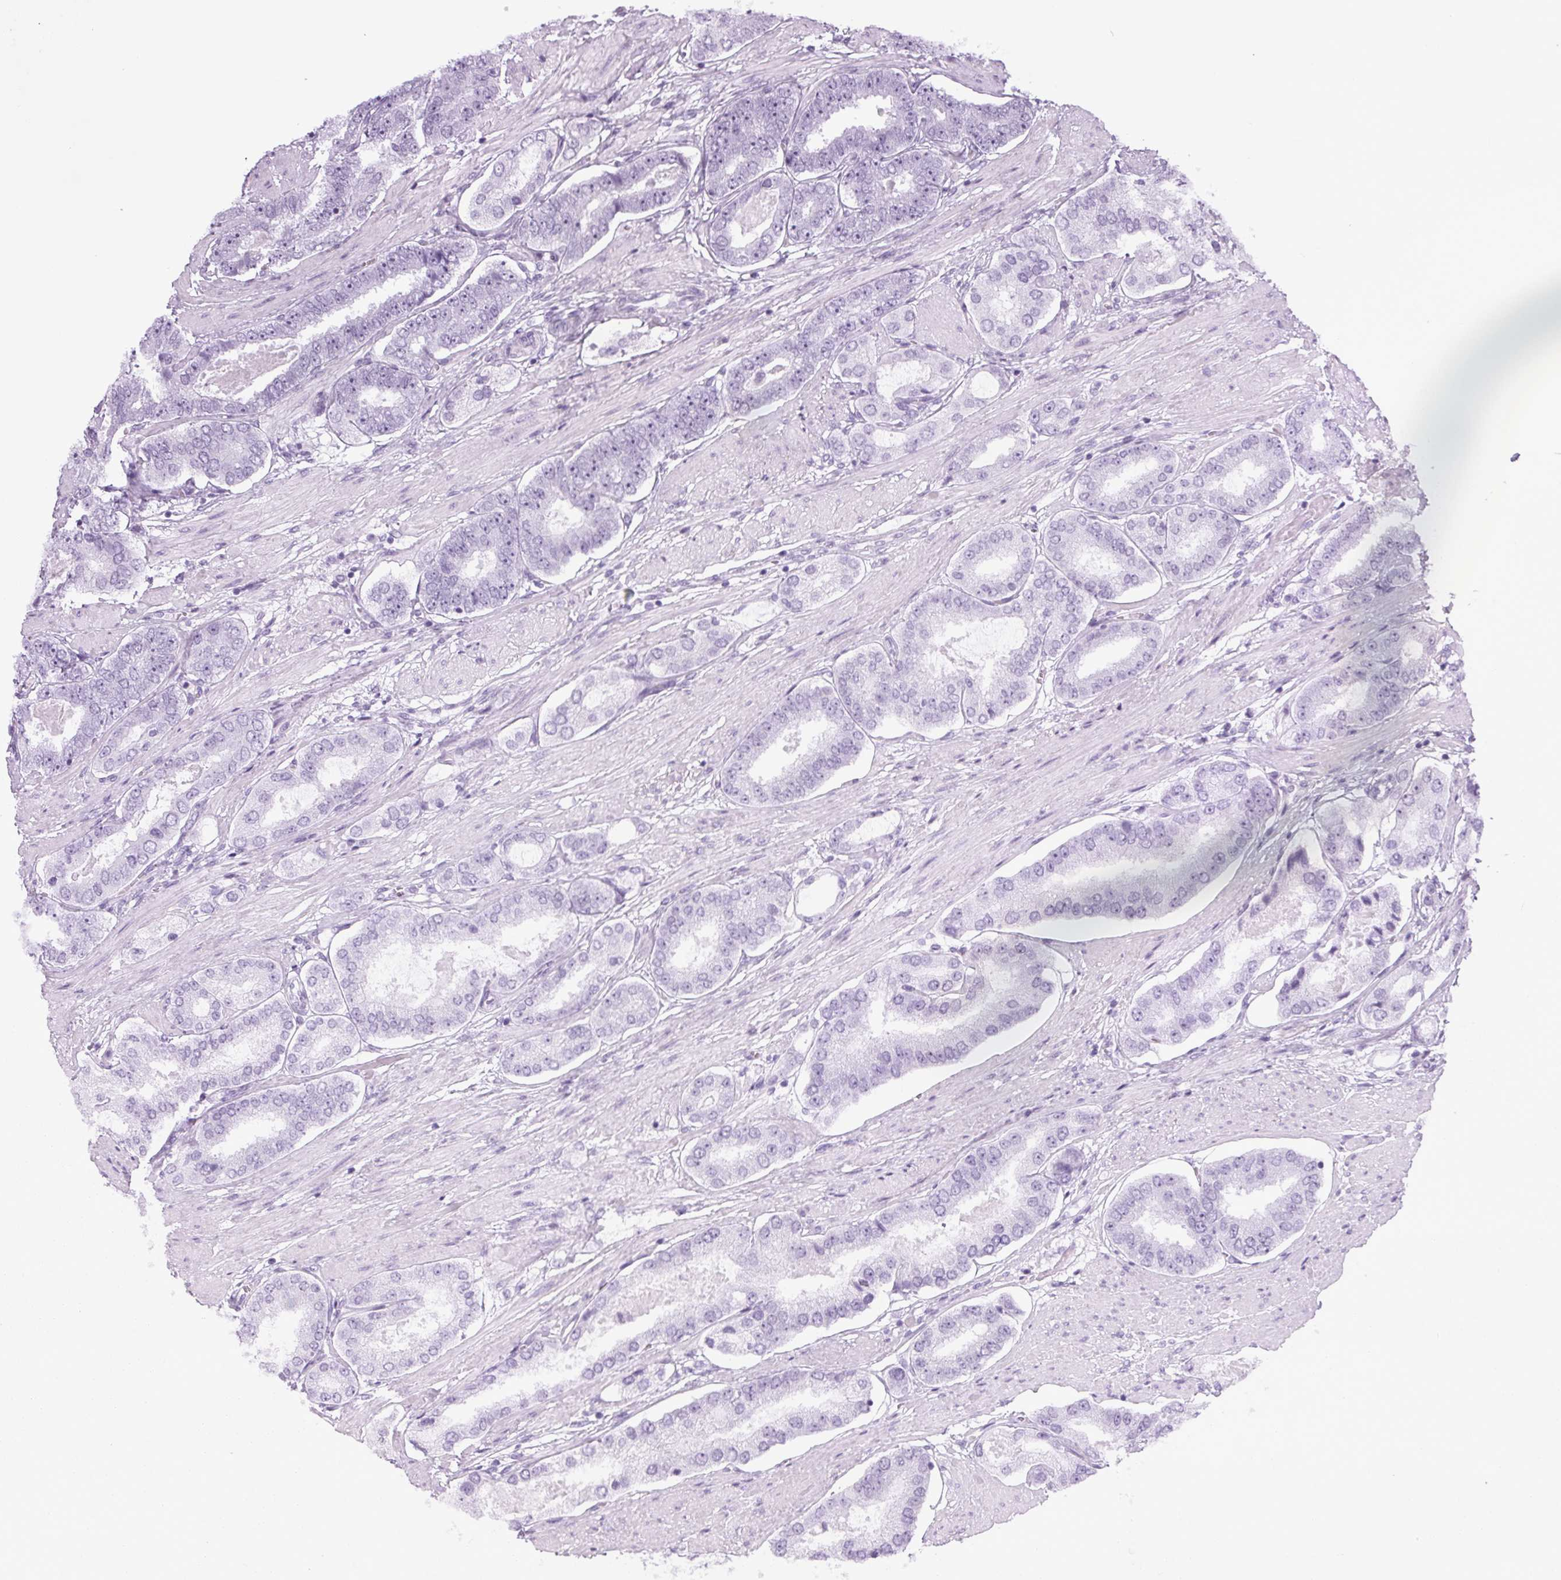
{"staining": {"intensity": "moderate", "quantity": "<25%", "location": "cytoplasmic/membranous"}, "tissue": "prostate cancer", "cell_type": "Tumor cells", "image_type": "cancer", "snomed": [{"axis": "morphology", "description": "Adenocarcinoma, High grade"}, {"axis": "topography", "description": "Prostate"}], "caption": "The image reveals a brown stain indicating the presence of a protein in the cytoplasmic/membranous of tumor cells in prostate cancer.", "gene": "NDUFS6", "patient": {"sex": "male", "age": 63}}